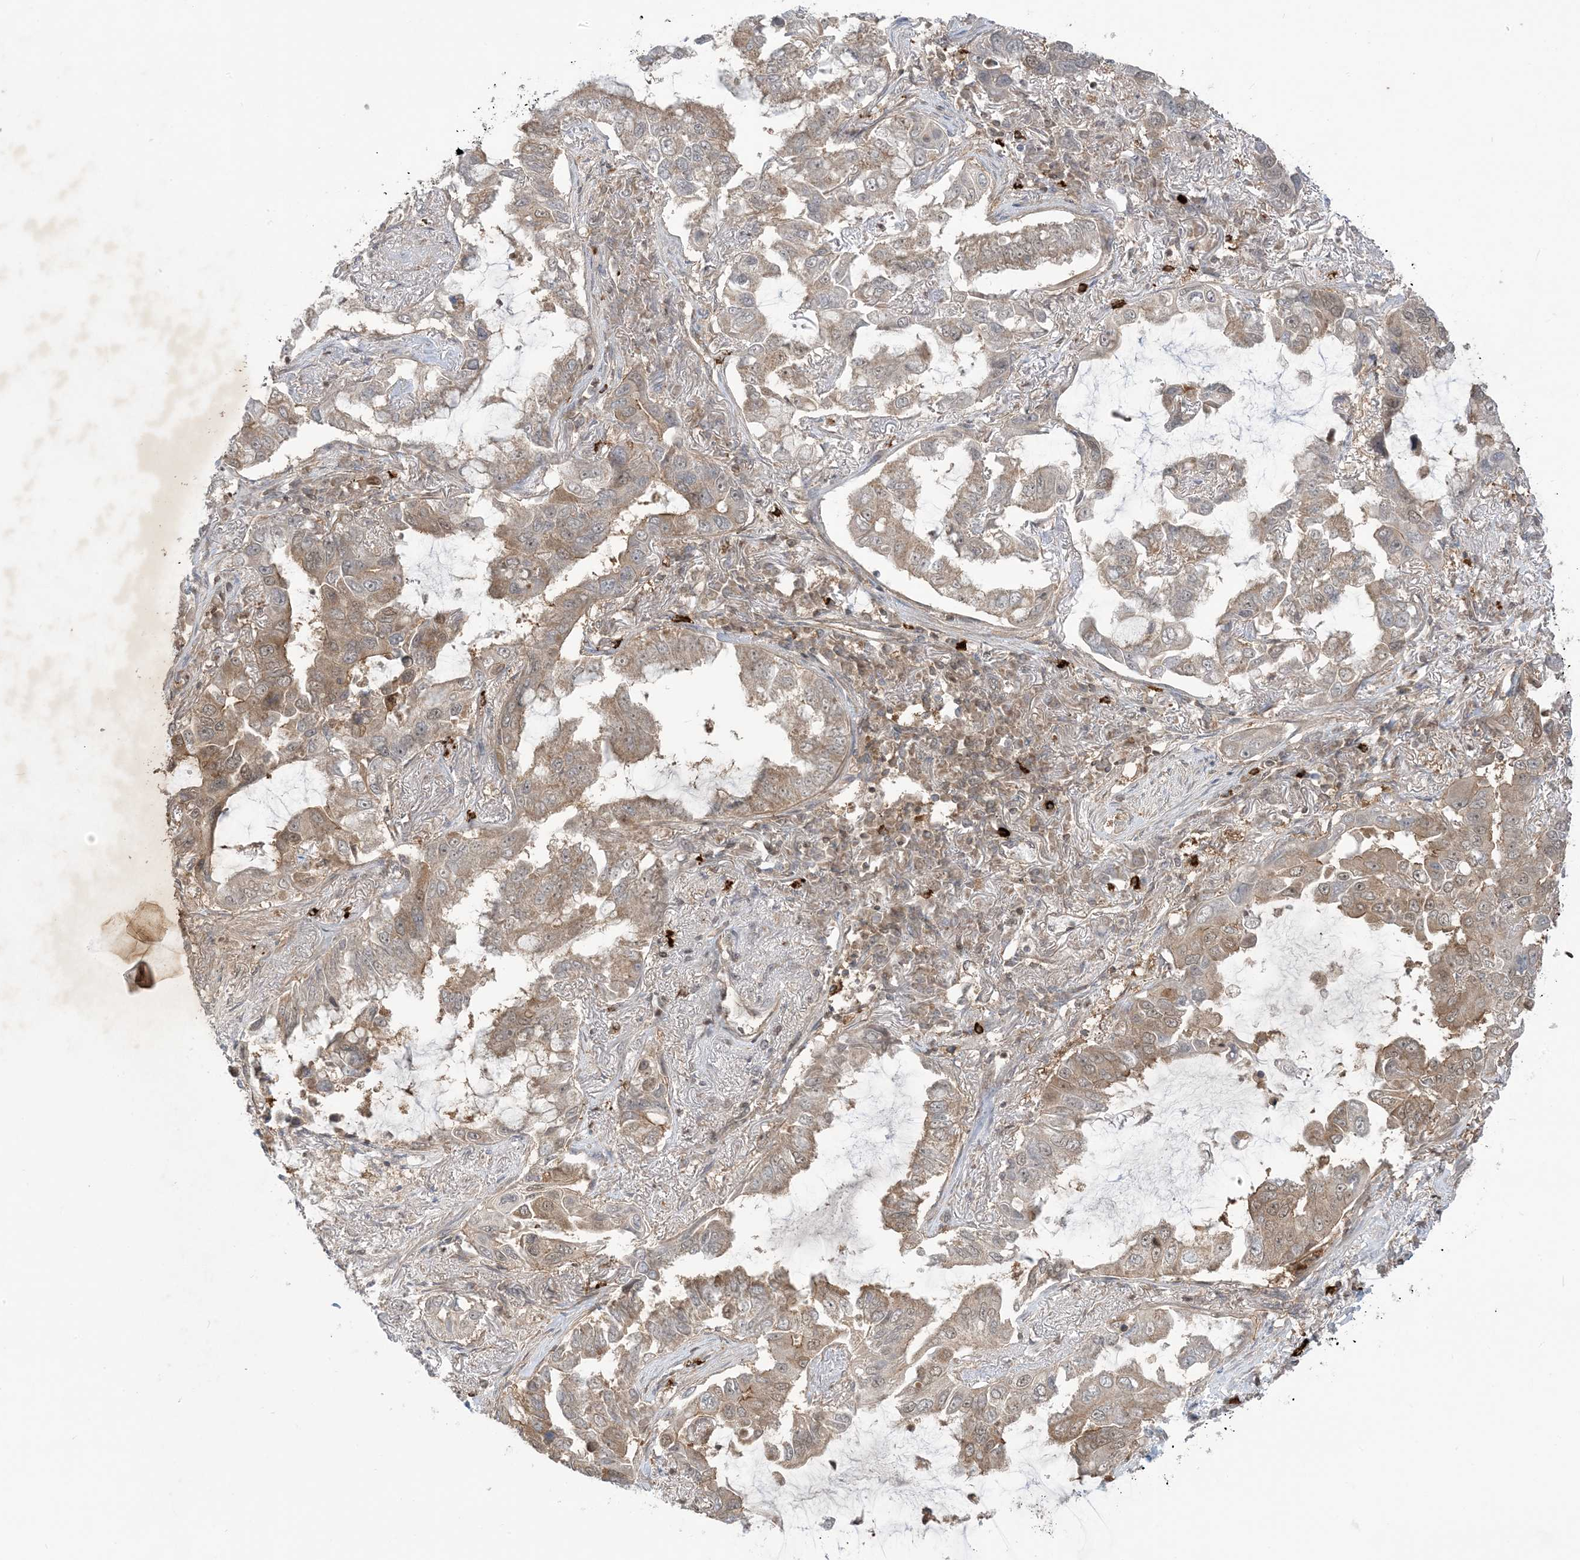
{"staining": {"intensity": "weak", "quantity": "25%-75%", "location": "cytoplasmic/membranous"}, "tissue": "lung cancer", "cell_type": "Tumor cells", "image_type": "cancer", "snomed": [{"axis": "morphology", "description": "Adenocarcinoma, NOS"}, {"axis": "topography", "description": "Lung"}], "caption": "A brown stain highlights weak cytoplasmic/membranous expression of a protein in human lung adenocarcinoma tumor cells.", "gene": "PPP1R7", "patient": {"sex": "male", "age": 64}}